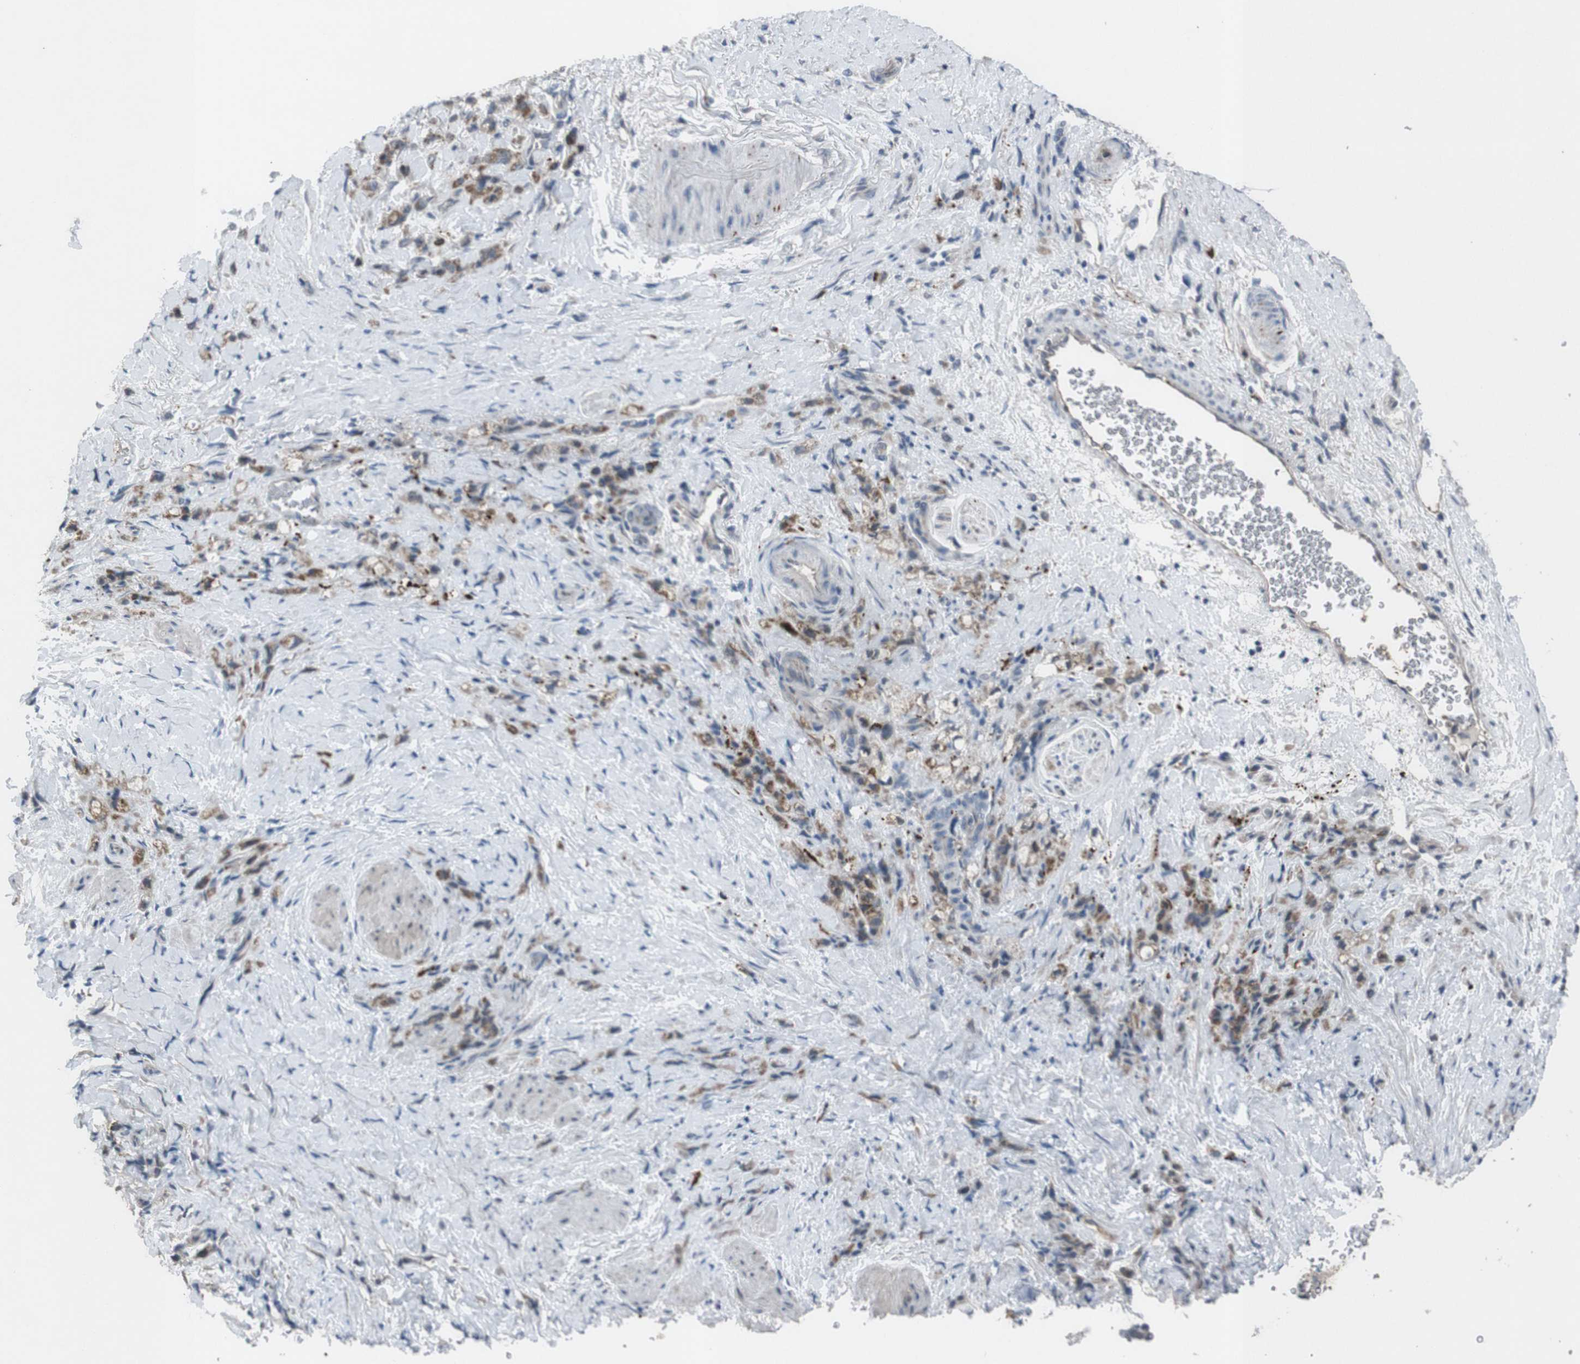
{"staining": {"intensity": "moderate", "quantity": ">75%", "location": "cytoplasmic/membranous"}, "tissue": "stomach cancer", "cell_type": "Tumor cells", "image_type": "cancer", "snomed": [{"axis": "morphology", "description": "Adenocarcinoma, NOS"}, {"axis": "topography", "description": "Stomach"}], "caption": "Adenocarcinoma (stomach) stained for a protein (brown) reveals moderate cytoplasmic/membranous positive staining in approximately >75% of tumor cells.", "gene": "EFNA5", "patient": {"sex": "male", "age": 82}}